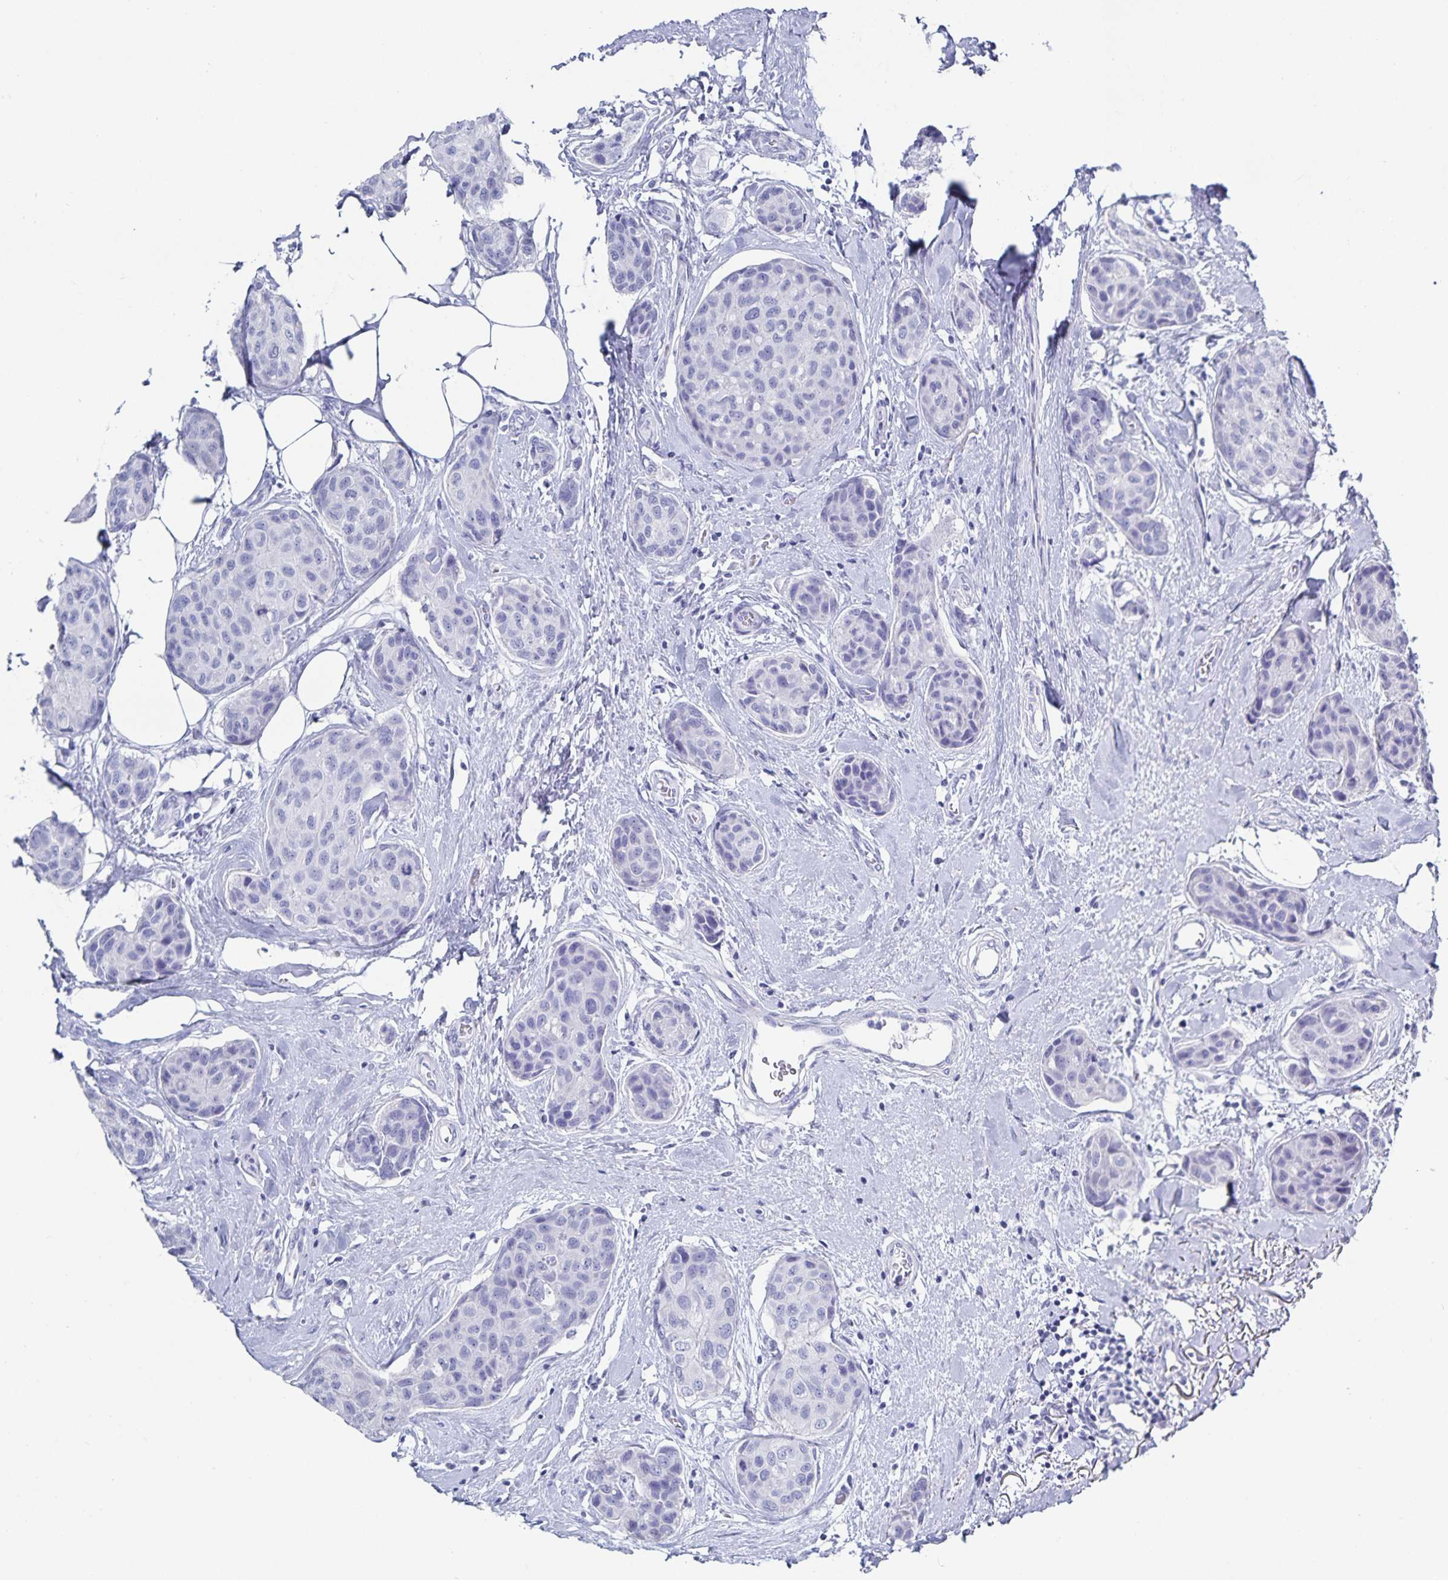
{"staining": {"intensity": "negative", "quantity": "none", "location": "none"}, "tissue": "breast cancer", "cell_type": "Tumor cells", "image_type": "cancer", "snomed": [{"axis": "morphology", "description": "Duct carcinoma"}, {"axis": "topography", "description": "Breast"}], "caption": "DAB immunohistochemical staining of breast cancer demonstrates no significant positivity in tumor cells.", "gene": "C19orf73", "patient": {"sex": "female", "age": 80}}